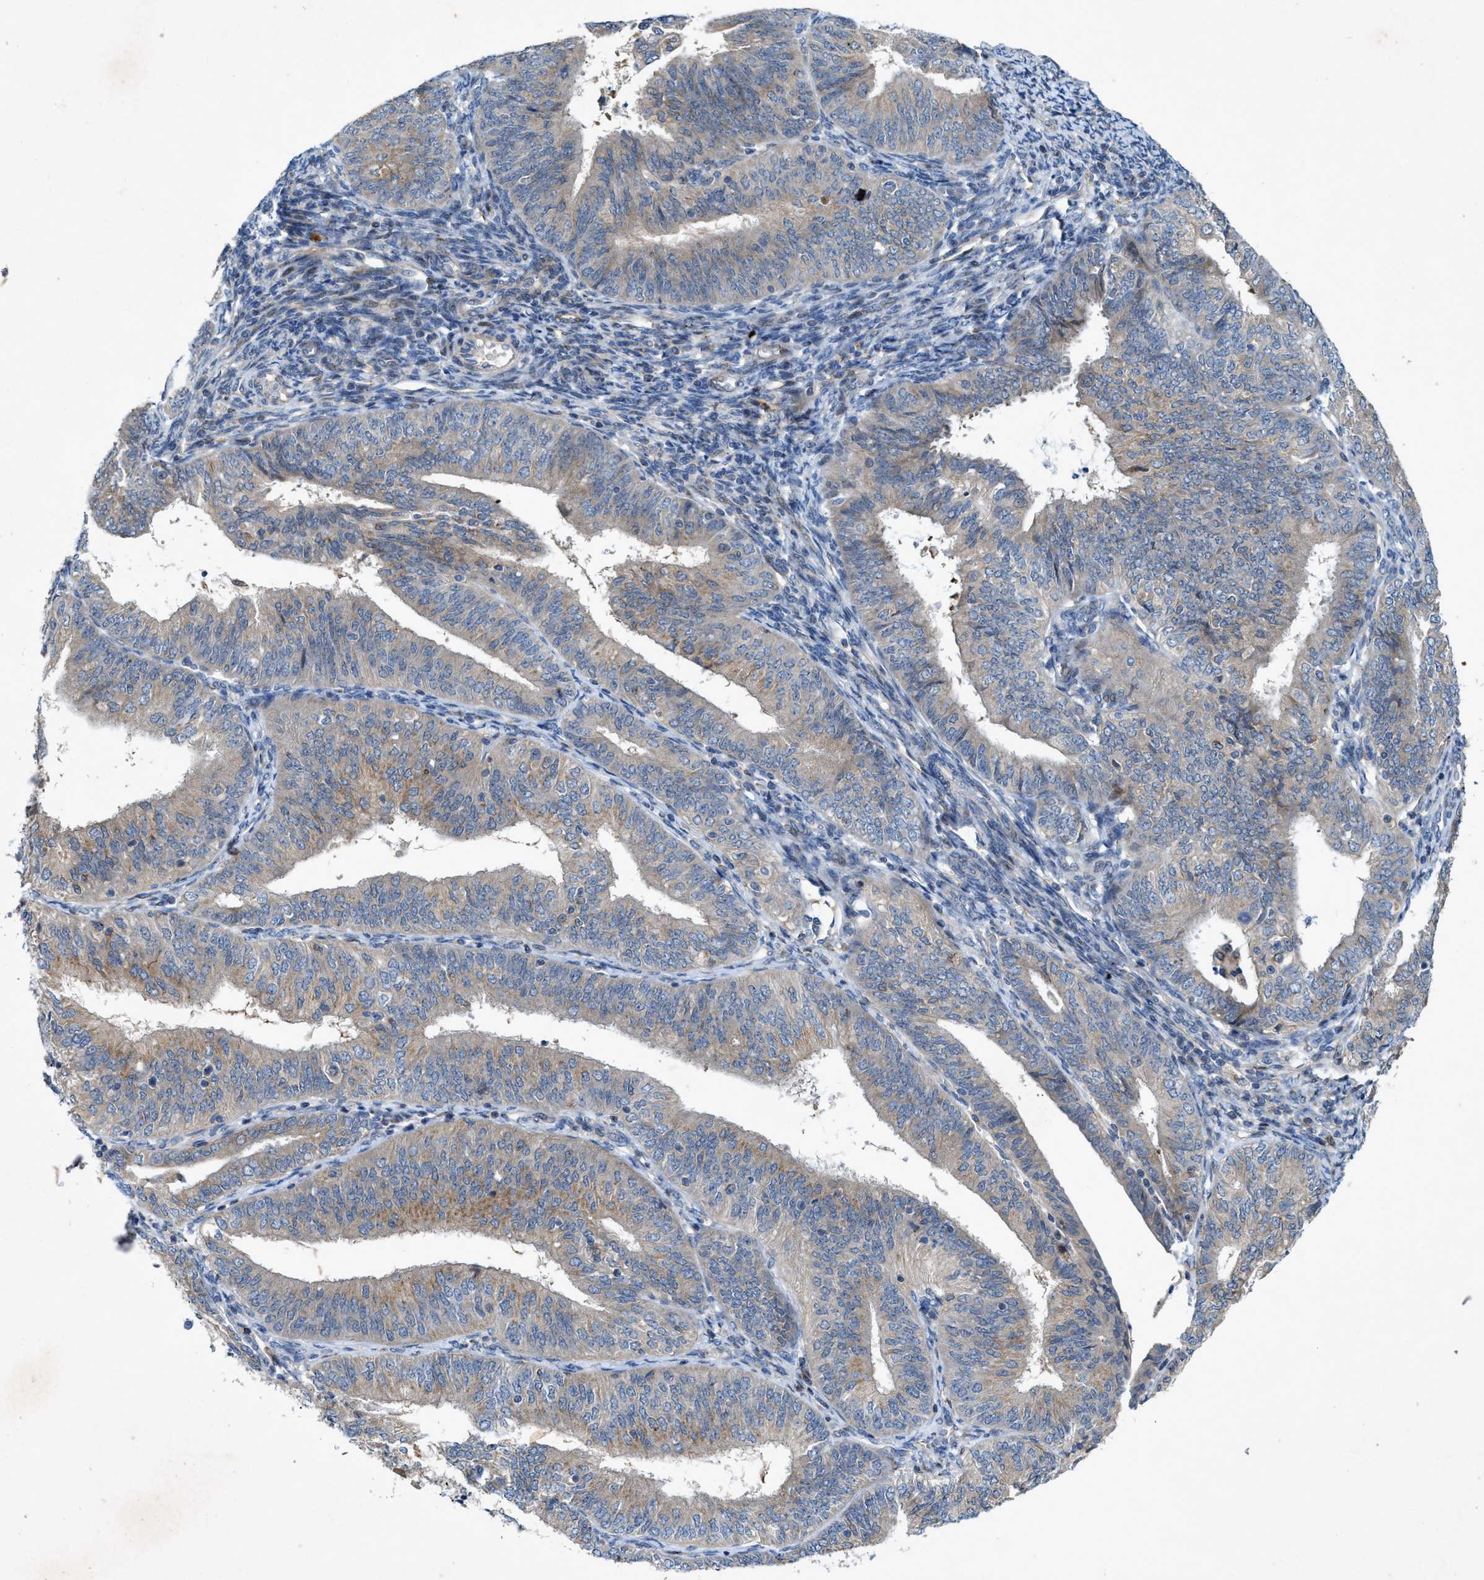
{"staining": {"intensity": "weak", "quantity": "<25%", "location": "cytoplasmic/membranous"}, "tissue": "endometrial cancer", "cell_type": "Tumor cells", "image_type": "cancer", "snomed": [{"axis": "morphology", "description": "Adenocarcinoma, NOS"}, {"axis": "topography", "description": "Endometrium"}], "caption": "Immunohistochemical staining of human adenocarcinoma (endometrial) demonstrates no significant expression in tumor cells.", "gene": "URGCP", "patient": {"sex": "female", "age": 58}}